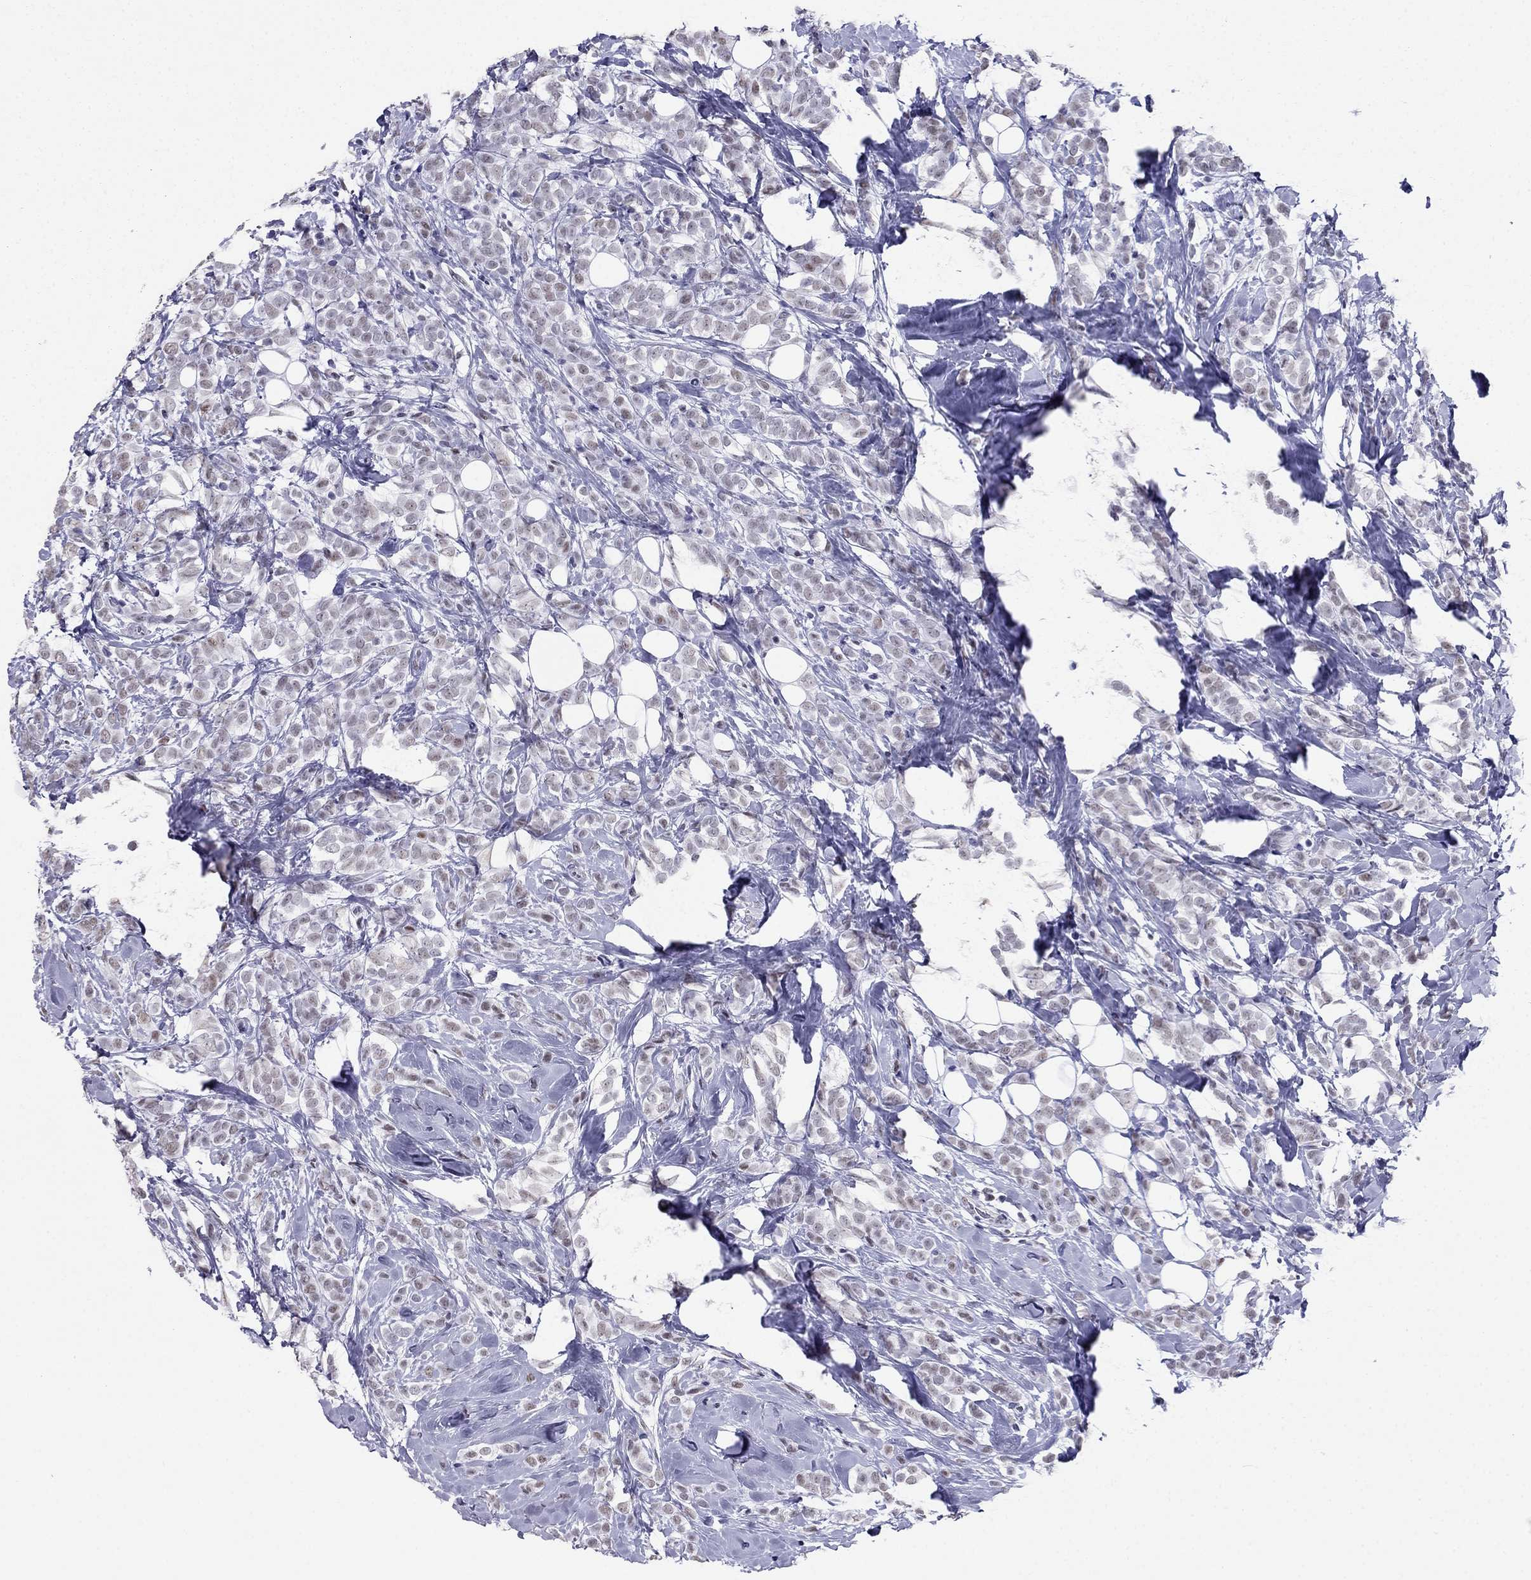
{"staining": {"intensity": "weak", "quantity": "25%-75%", "location": "nuclear"}, "tissue": "breast cancer", "cell_type": "Tumor cells", "image_type": "cancer", "snomed": [{"axis": "morphology", "description": "Lobular carcinoma"}, {"axis": "topography", "description": "Breast"}], "caption": "This is a micrograph of immunohistochemistry (IHC) staining of breast cancer (lobular carcinoma), which shows weak expression in the nuclear of tumor cells.", "gene": "PPM1G", "patient": {"sex": "female", "age": 49}}